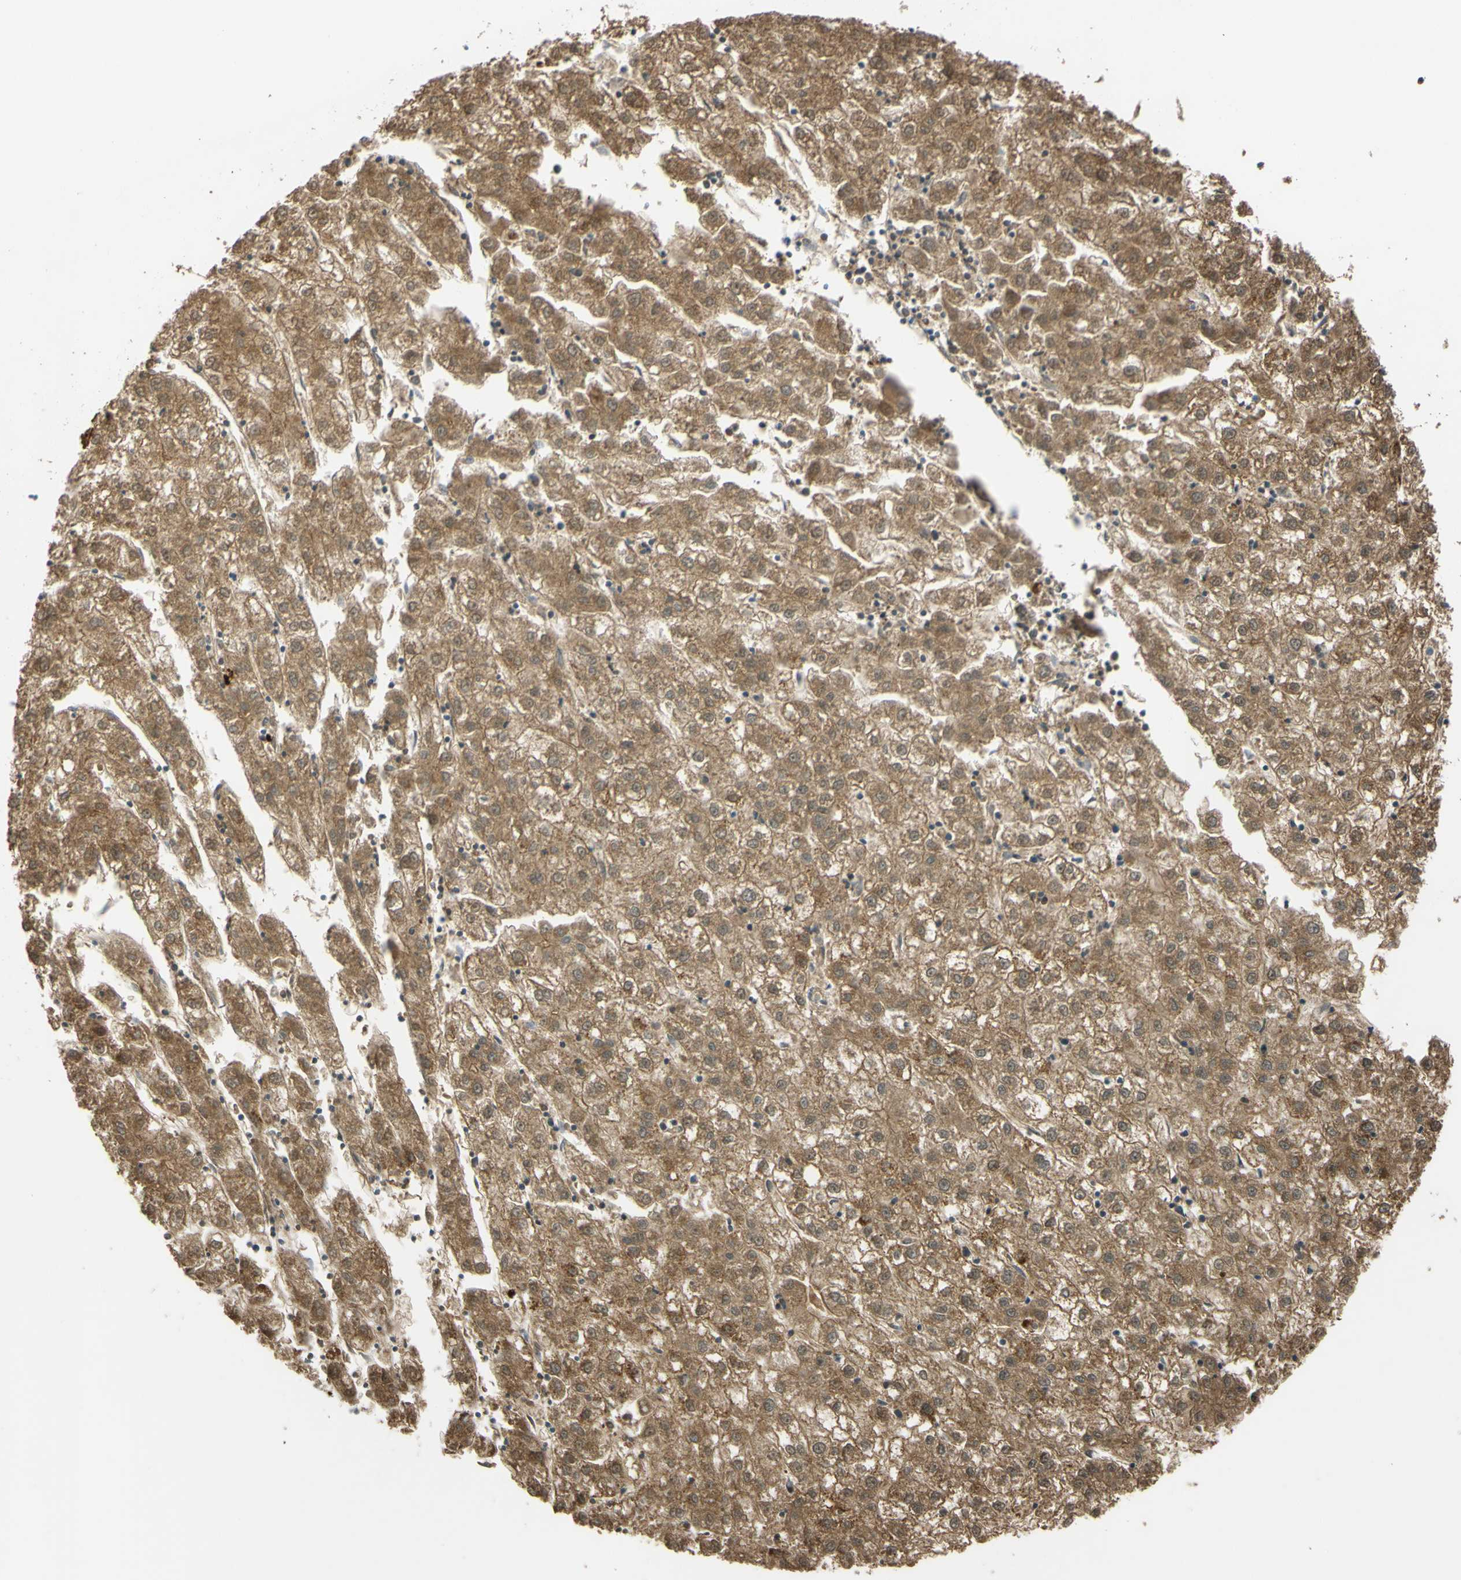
{"staining": {"intensity": "moderate", "quantity": ">75%", "location": "cytoplasmic/membranous"}, "tissue": "liver cancer", "cell_type": "Tumor cells", "image_type": "cancer", "snomed": [{"axis": "morphology", "description": "Carcinoma, Hepatocellular, NOS"}, {"axis": "topography", "description": "Liver"}], "caption": "Protein expression by immunohistochemistry shows moderate cytoplasmic/membranous positivity in about >75% of tumor cells in liver cancer (hepatocellular carcinoma).", "gene": "FLII", "patient": {"sex": "male", "age": 72}}